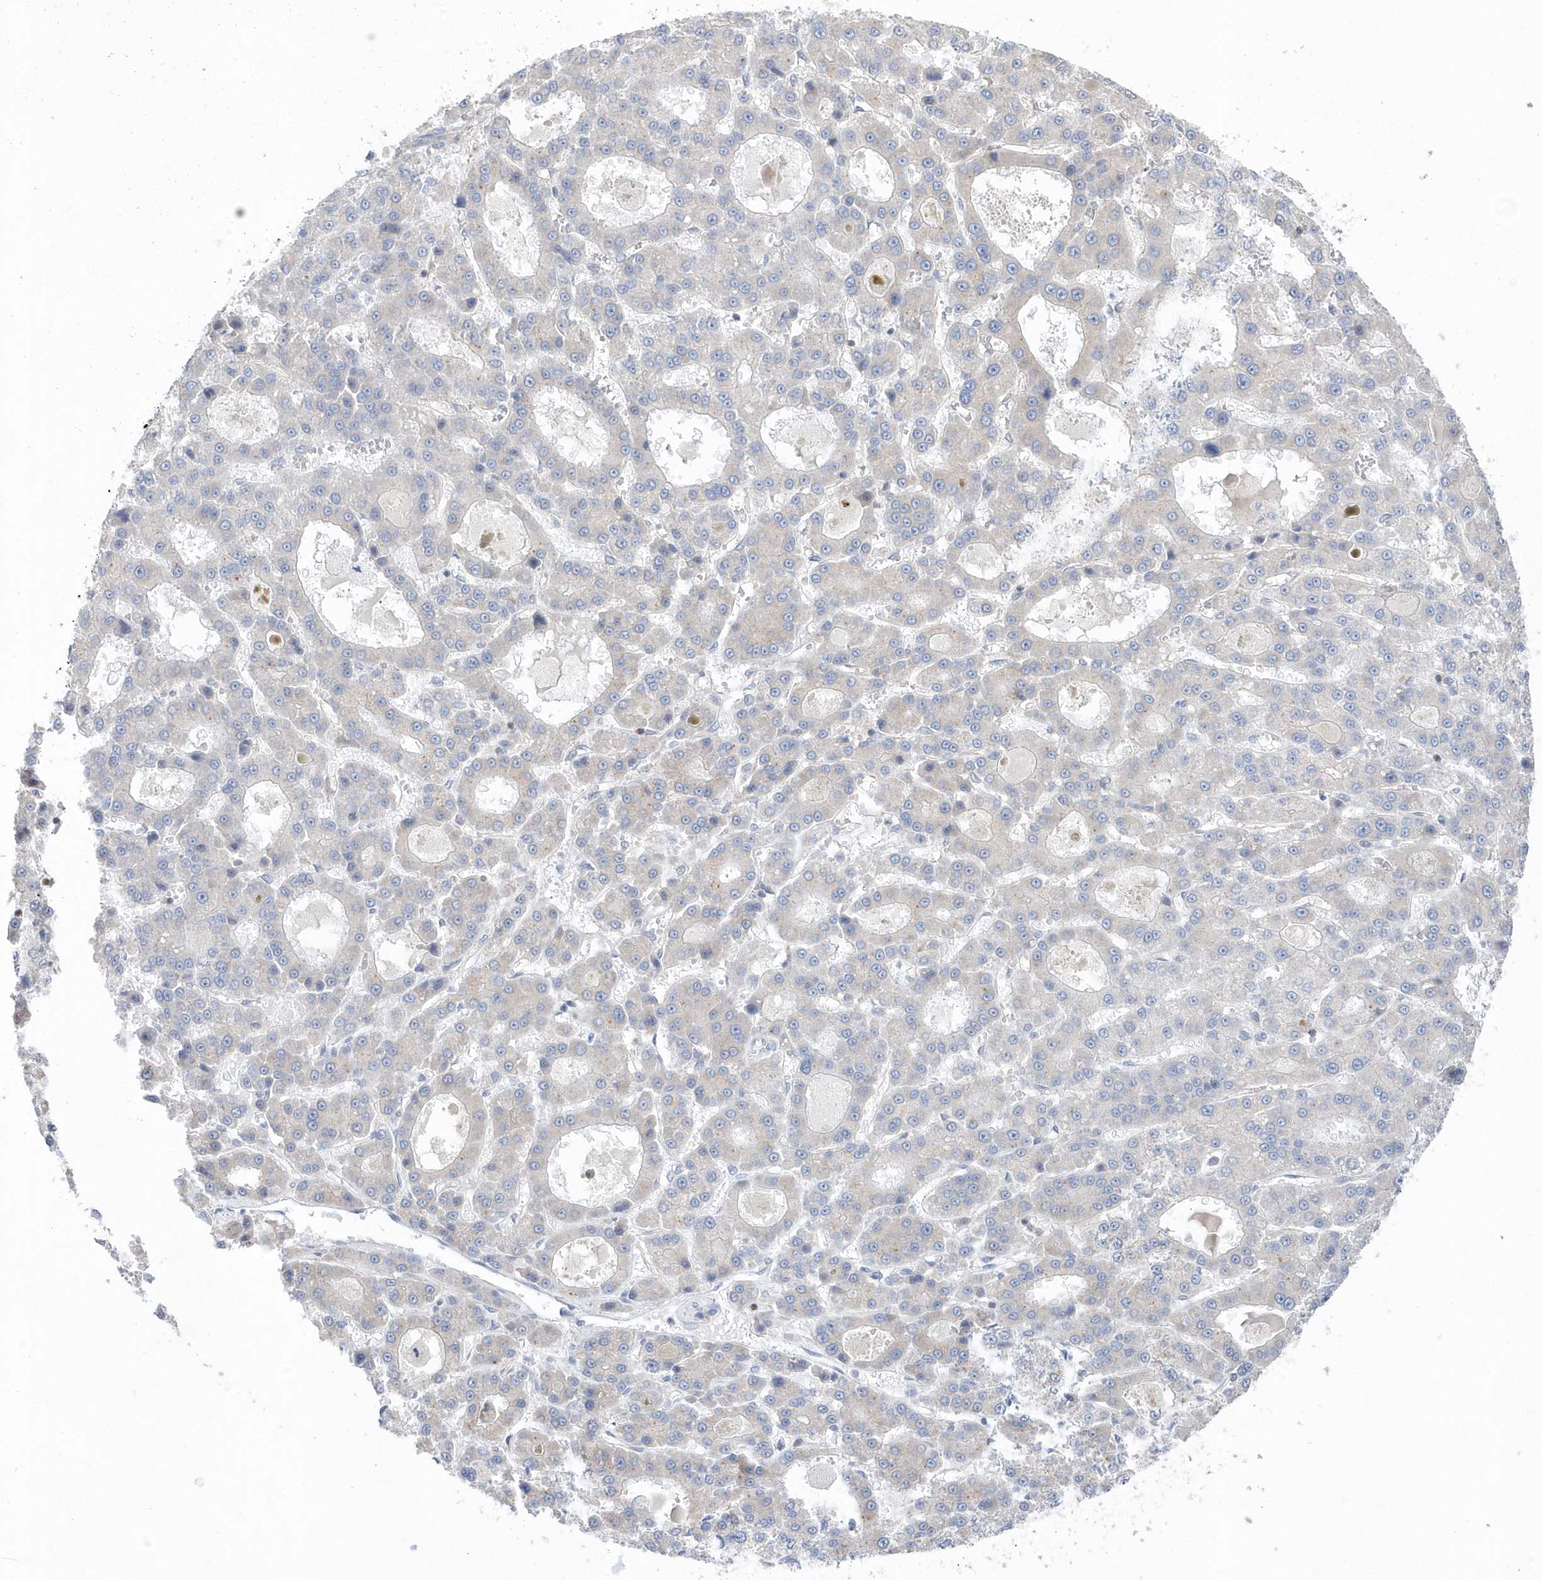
{"staining": {"intensity": "negative", "quantity": "none", "location": "none"}, "tissue": "liver cancer", "cell_type": "Tumor cells", "image_type": "cancer", "snomed": [{"axis": "morphology", "description": "Carcinoma, Hepatocellular, NOS"}, {"axis": "topography", "description": "Liver"}], "caption": "Immunohistochemical staining of liver cancer (hepatocellular carcinoma) exhibits no significant staining in tumor cells. (DAB (3,3'-diaminobenzidine) immunohistochemistry (IHC), high magnification).", "gene": "ANAPC1", "patient": {"sex": "male", "age": 70}}